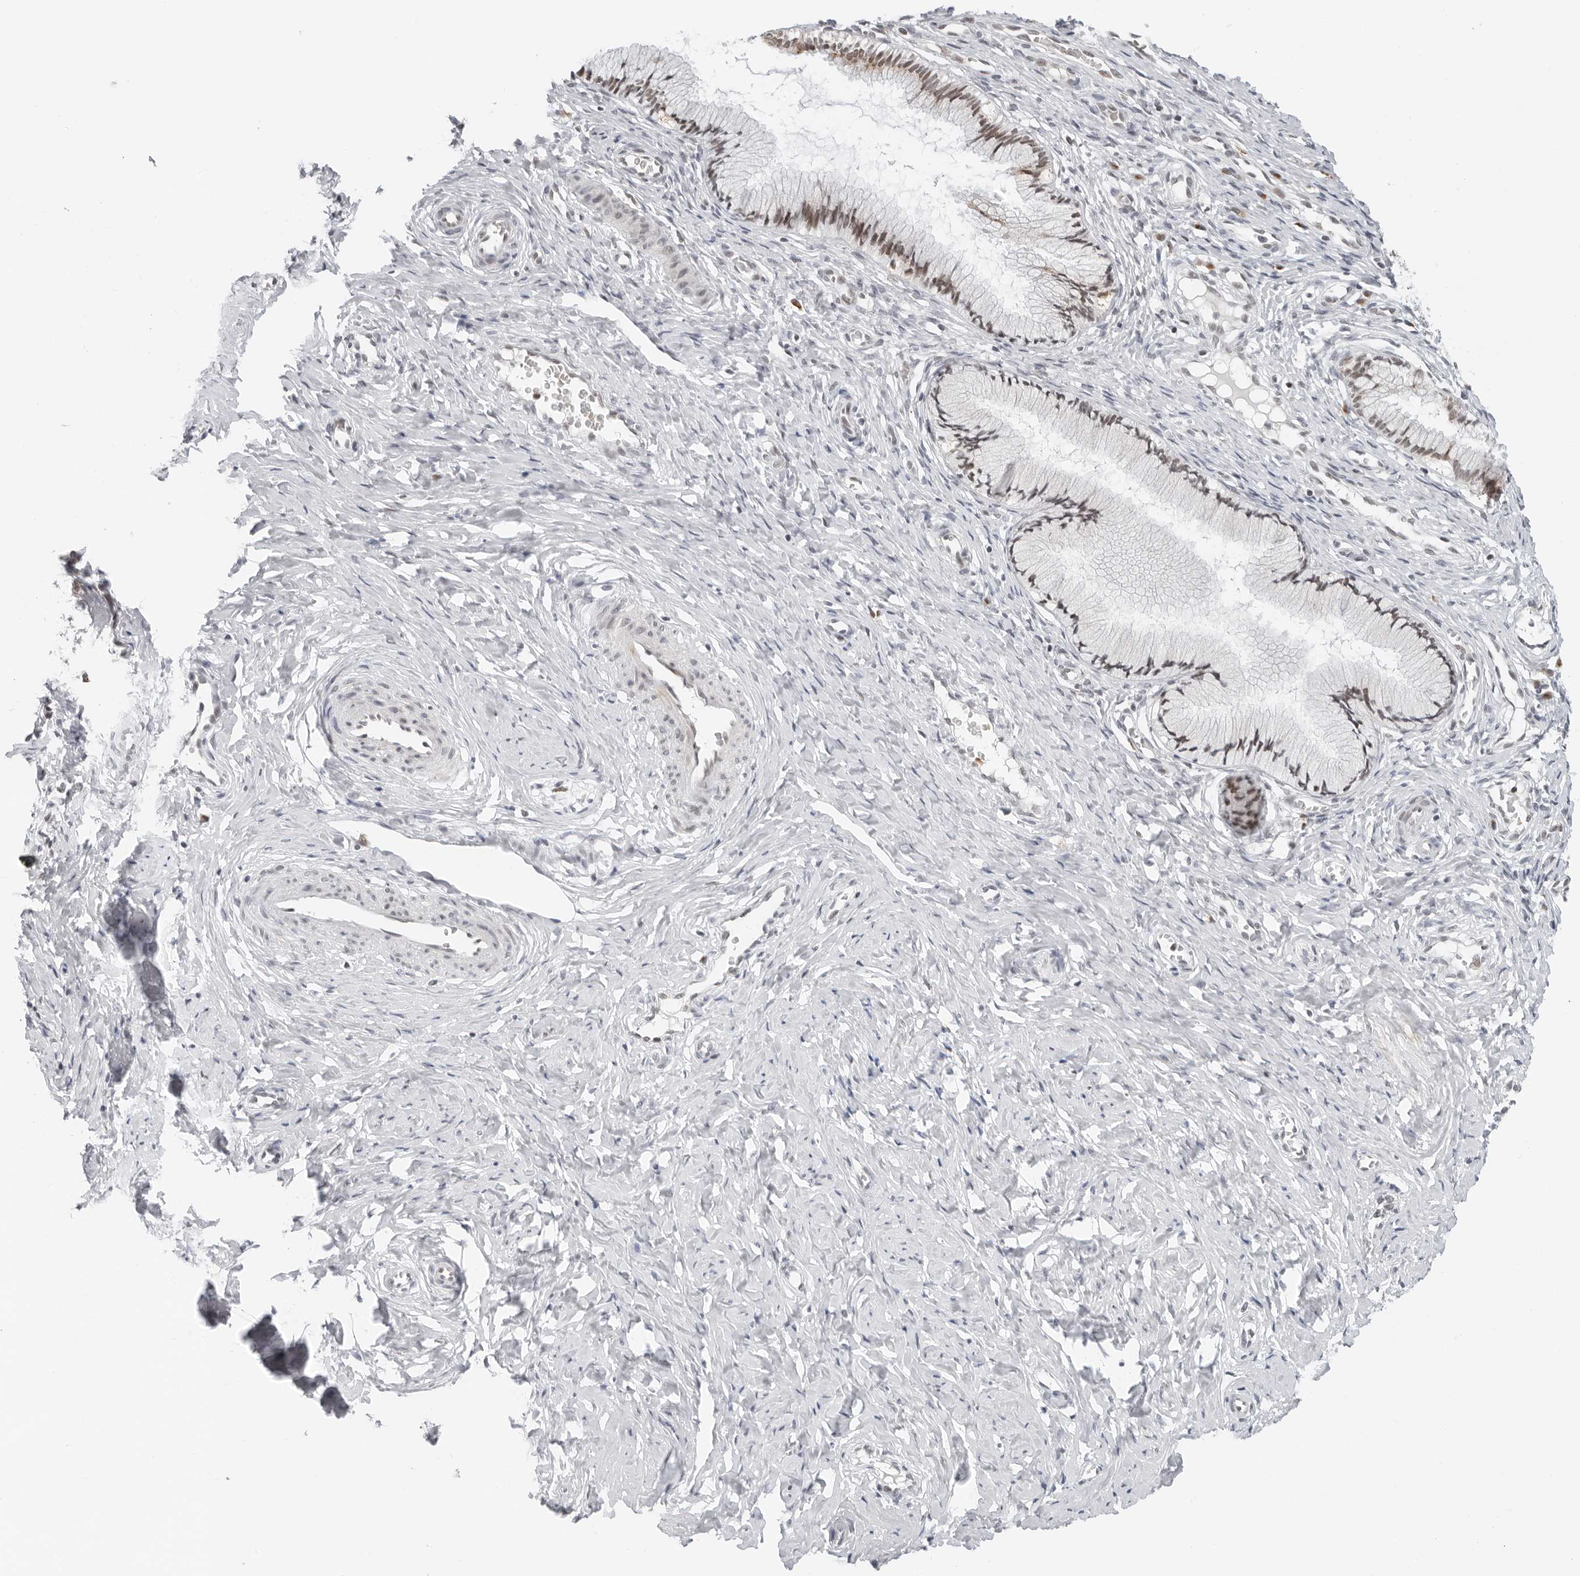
{"staining": {"intensity": "weak", "quantity": "<25%", "location": "nuclear"}, "tissue": "cervix", "cell_type": "Glandular cells", "image_type": "normal", "snomed": [{"axis": "morphology", "description": "Normal tissue, NOS"}, {"axis": "topography", "description": "Cervix"}], "caption": "The histopathology image exhibits no staining of glandular cells in benign cervix. (Brightfield microscopy of DAB IHC at high magnification).", "gene": "TOX4", "patient": {"sex": "female", "age": 27}}